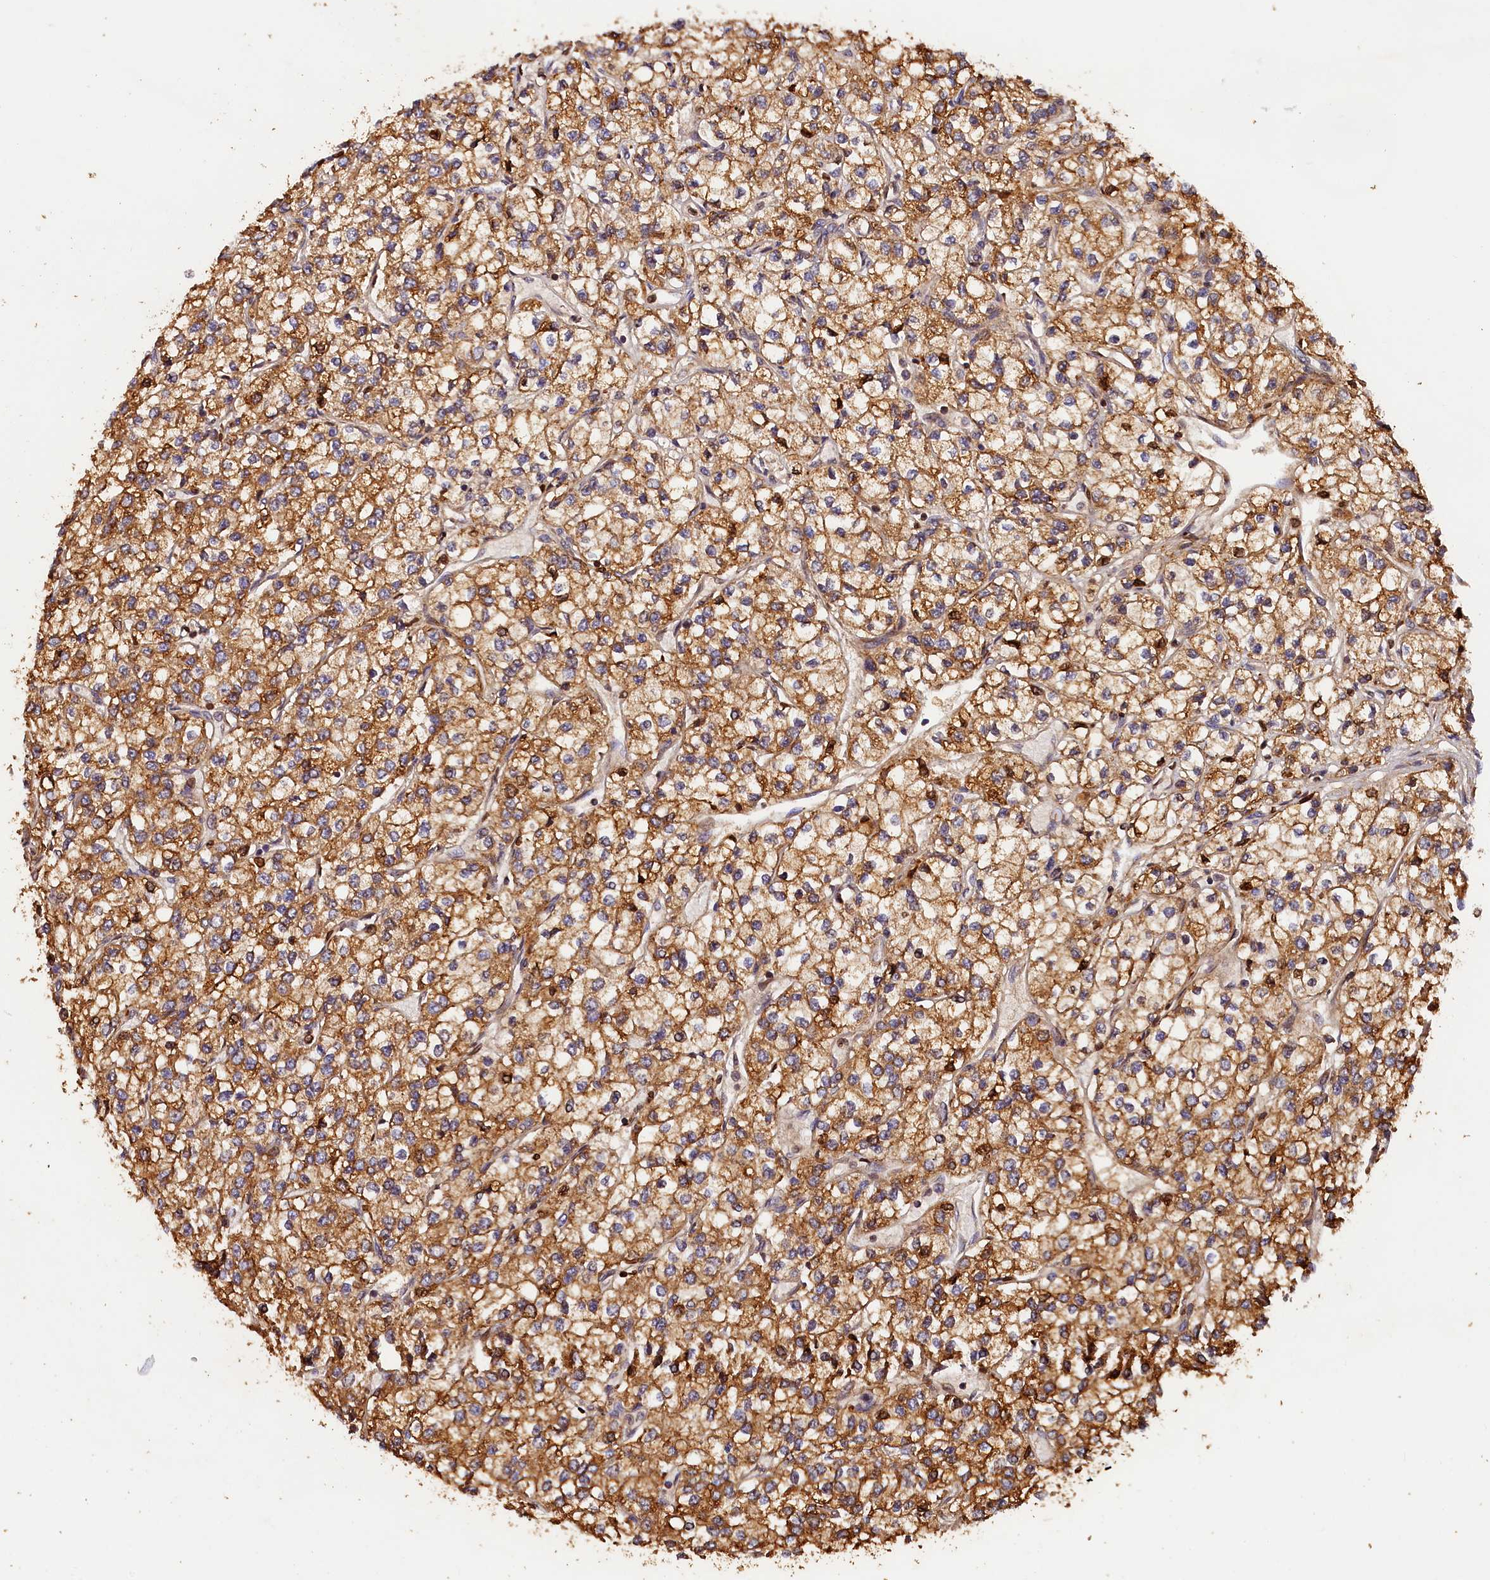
{"staining": {"intensity": "moderate", "quantity": ">75%", "location": "cytoplasmic/membranous"}, "tissue": "renal cancer", "cell_type": "Tumor cells", "image_type": "cancer", "snomed": [{"axis": "morphology", "description": "Adenocarcinoma, NOS"}, {"axis": "topography", "description": "Kidney"}], "caption": "Renal cancer stained with DAB IHC shows medium levels of moderate cytoplasmic/membranous positivity in approximately >75% of tumor cells.", "gene": "HMOX2", "patient": {"sex": "male", "age": 80}}